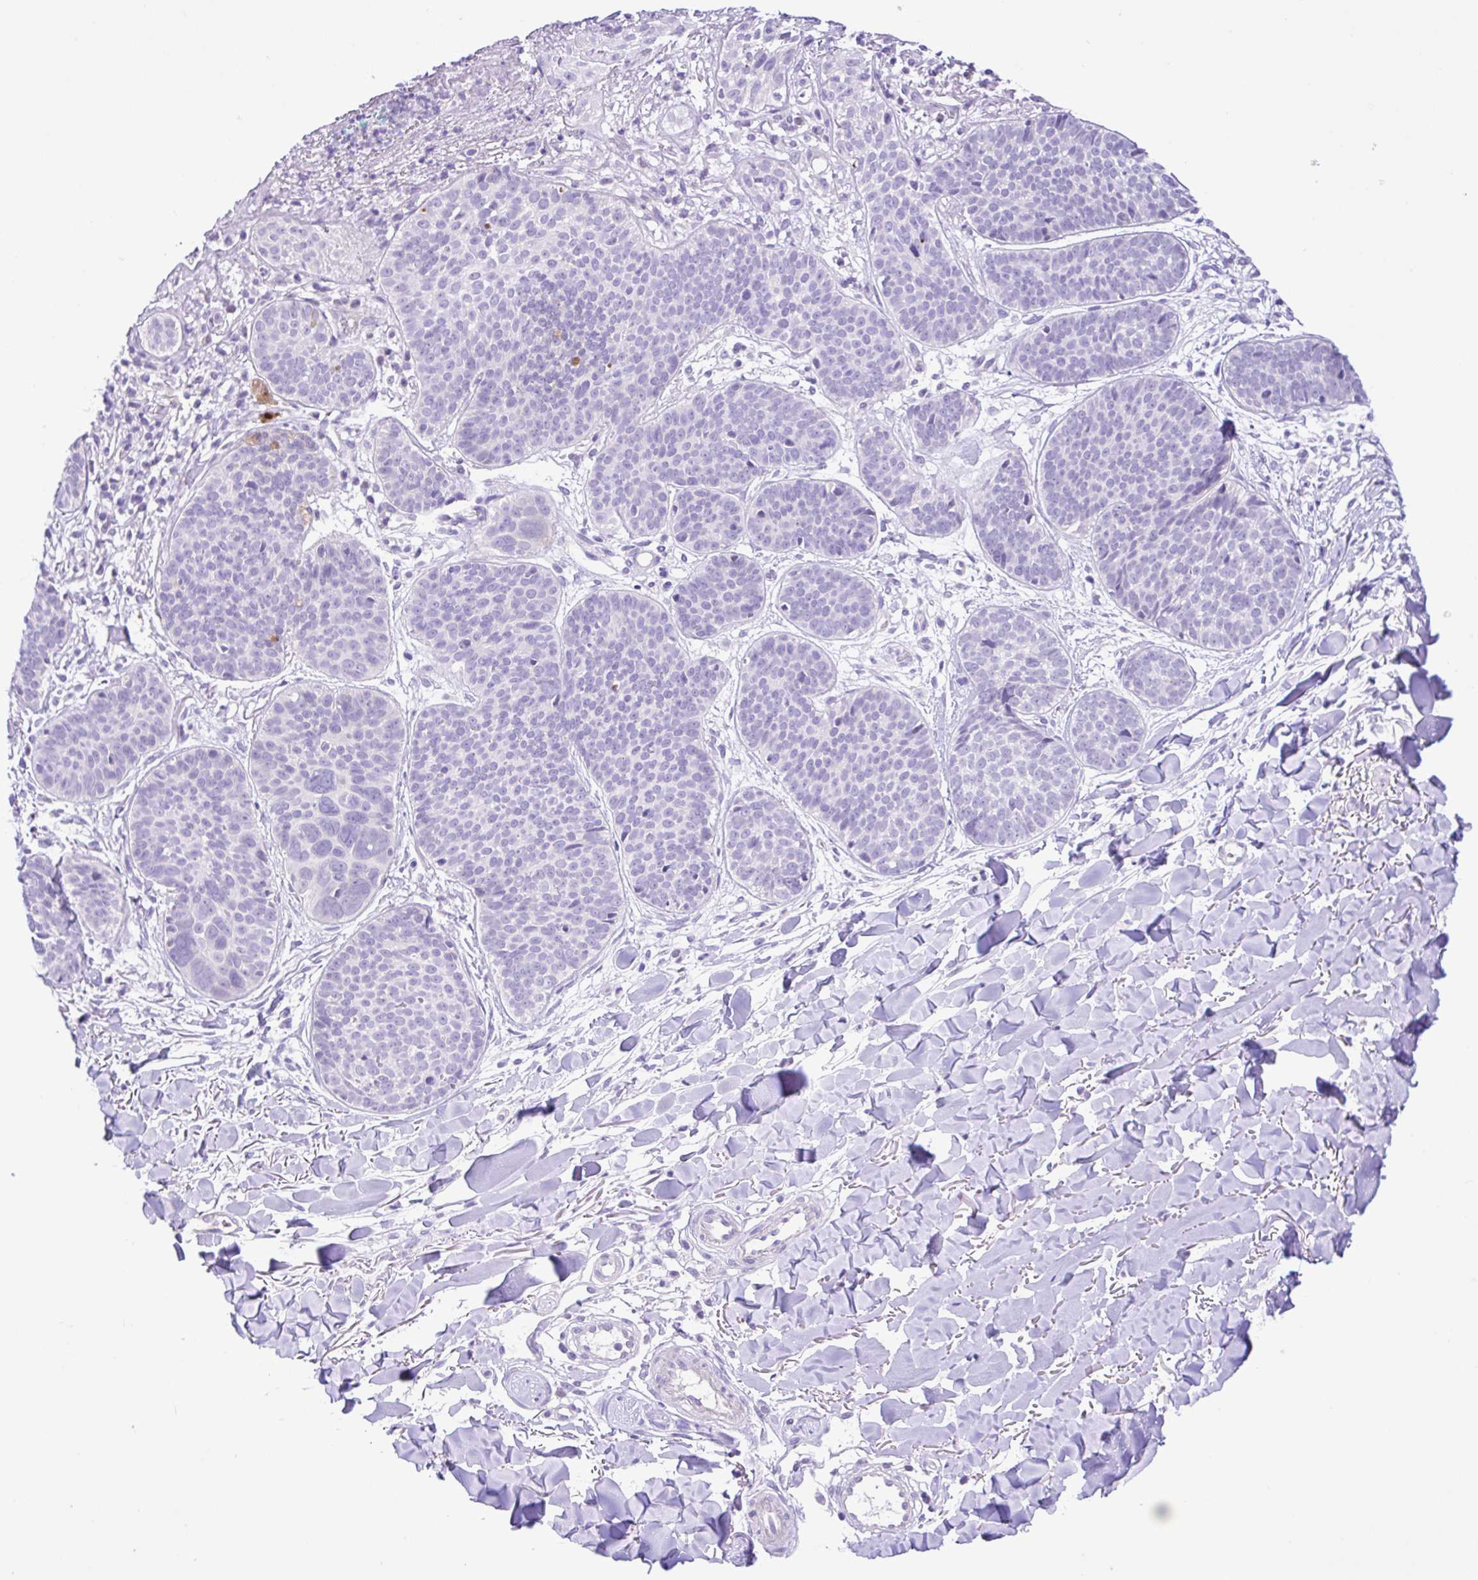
{"staining": {"intensity": "negative", "quantity": "none", "location": "none"}, "tissue": "skin cancer", "cell_type": "Tumor cells", "image_type": "cancer", "snomed": [{"axis": "morphology", "description": "Basal cell carcinoma"}, {"axis": "topography", "description": "Skin"}, {"axis": "topography", "description": "Skin of neck"}, {"axis": "topography", "description": "Skin of shoulder"}, {"axis": "topography", "description": "Skin of back"}], "caption": "There is no significant expression in tumor cells of skin cancer (basal cell carcinoma). (DAB (3,3'-diaminobenzidine) immunohistochemistry with hematoxylin counter stain).", "gene": "ANO4", "patient": {"sex": "male", "age": 80}}